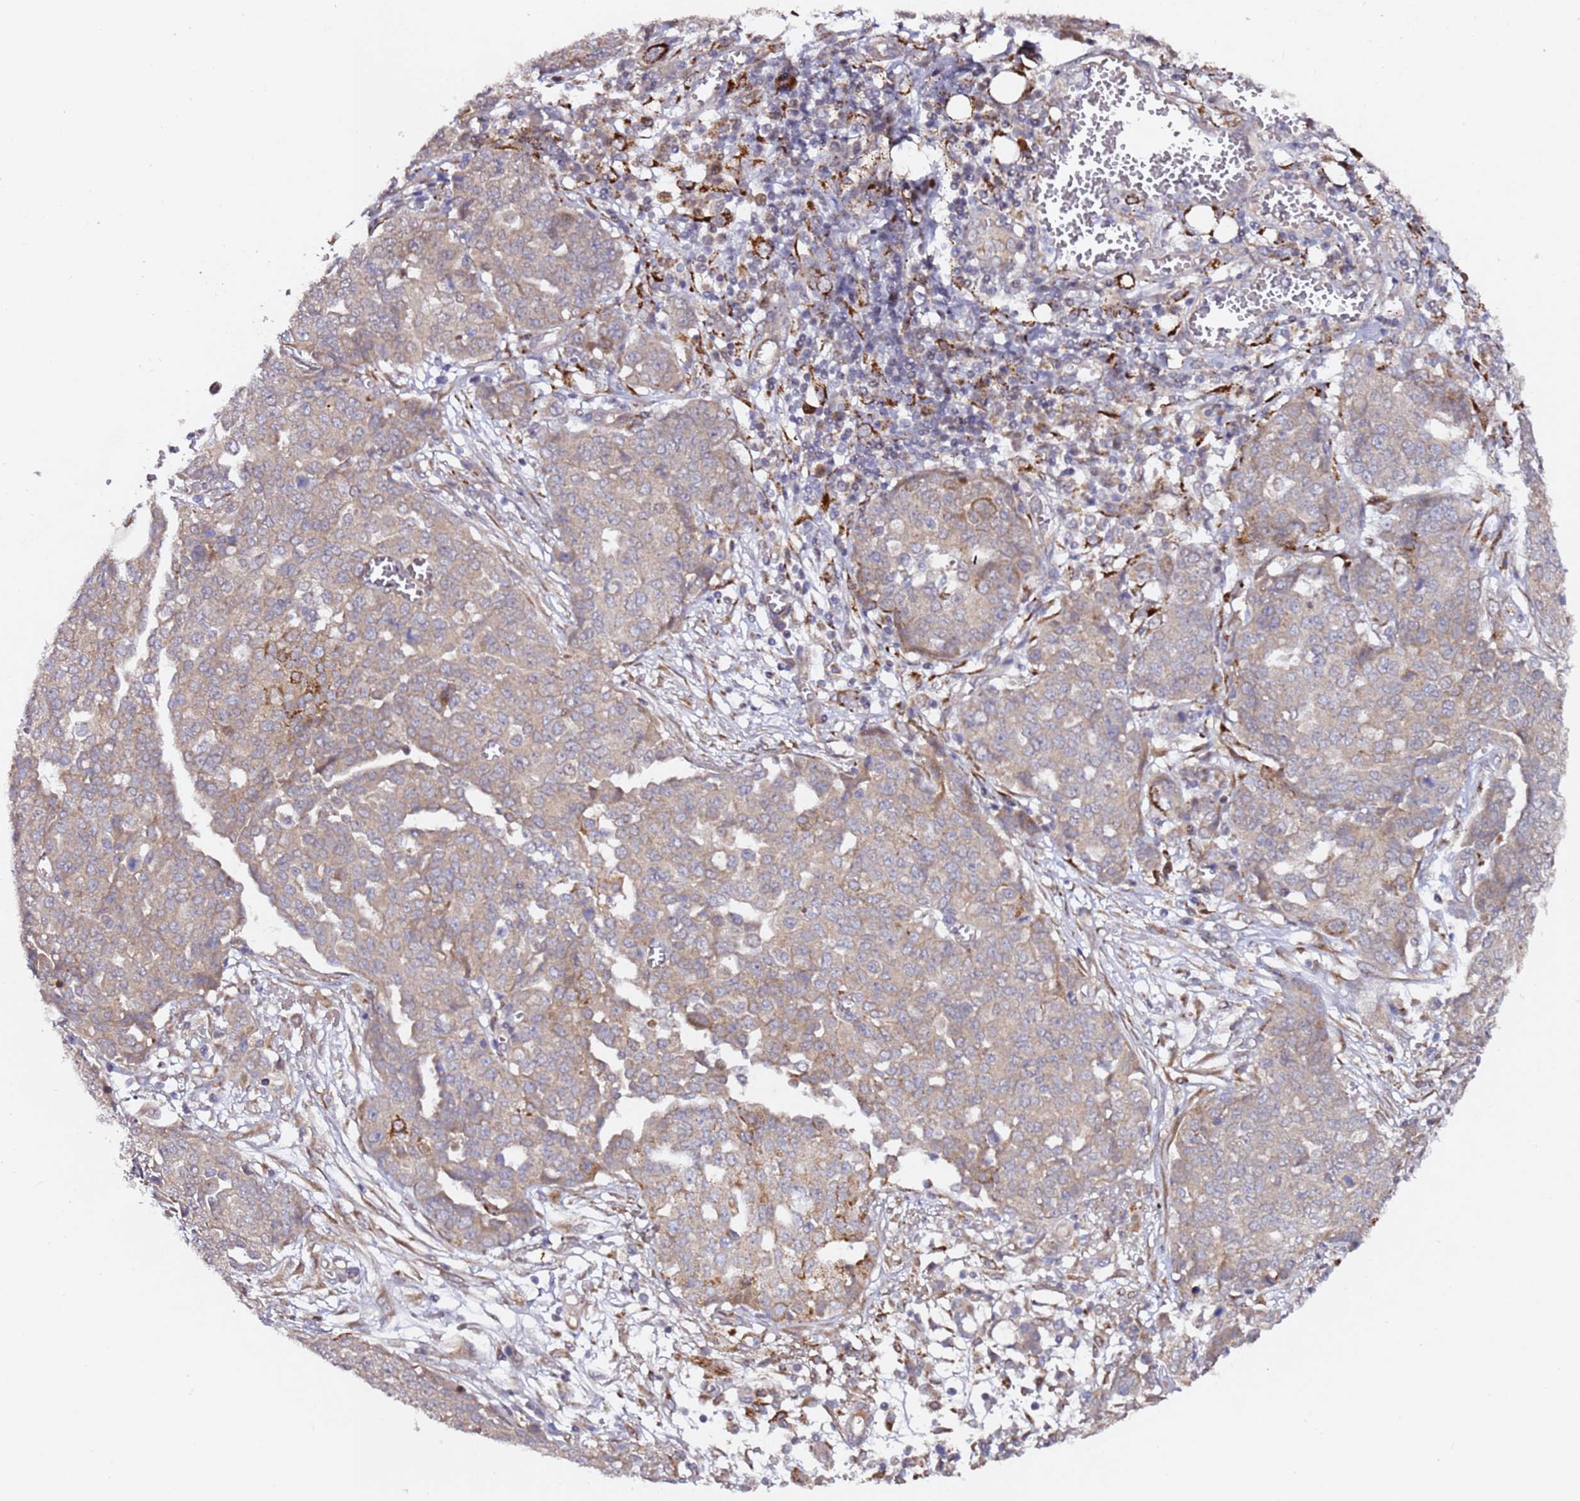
{"staining": {"intensity": "weak", "quantity": ">75%", "location": "cytoplasmic/membranous"}, "tissue": "ovarian cancer", "cell_type": "Tumor cells", "image_type": "cancer", "snomed": [{"axis": "morphology", "description": "Cystadenocarcinoma, serous, NOS"}, {"axis": "topography", "description": "Soft tissue"}, {"axis": "topography", "description": "Ovary"}], "caption": "A photomicrograph showing weak cytoplasmic/membranous expression in approximately >75% of tumor cells in ovarian cancer, as visualized by brown immunohistochemical staining.", "gene": "ALG11", "patient": {"sex": "female", "age": 57}}